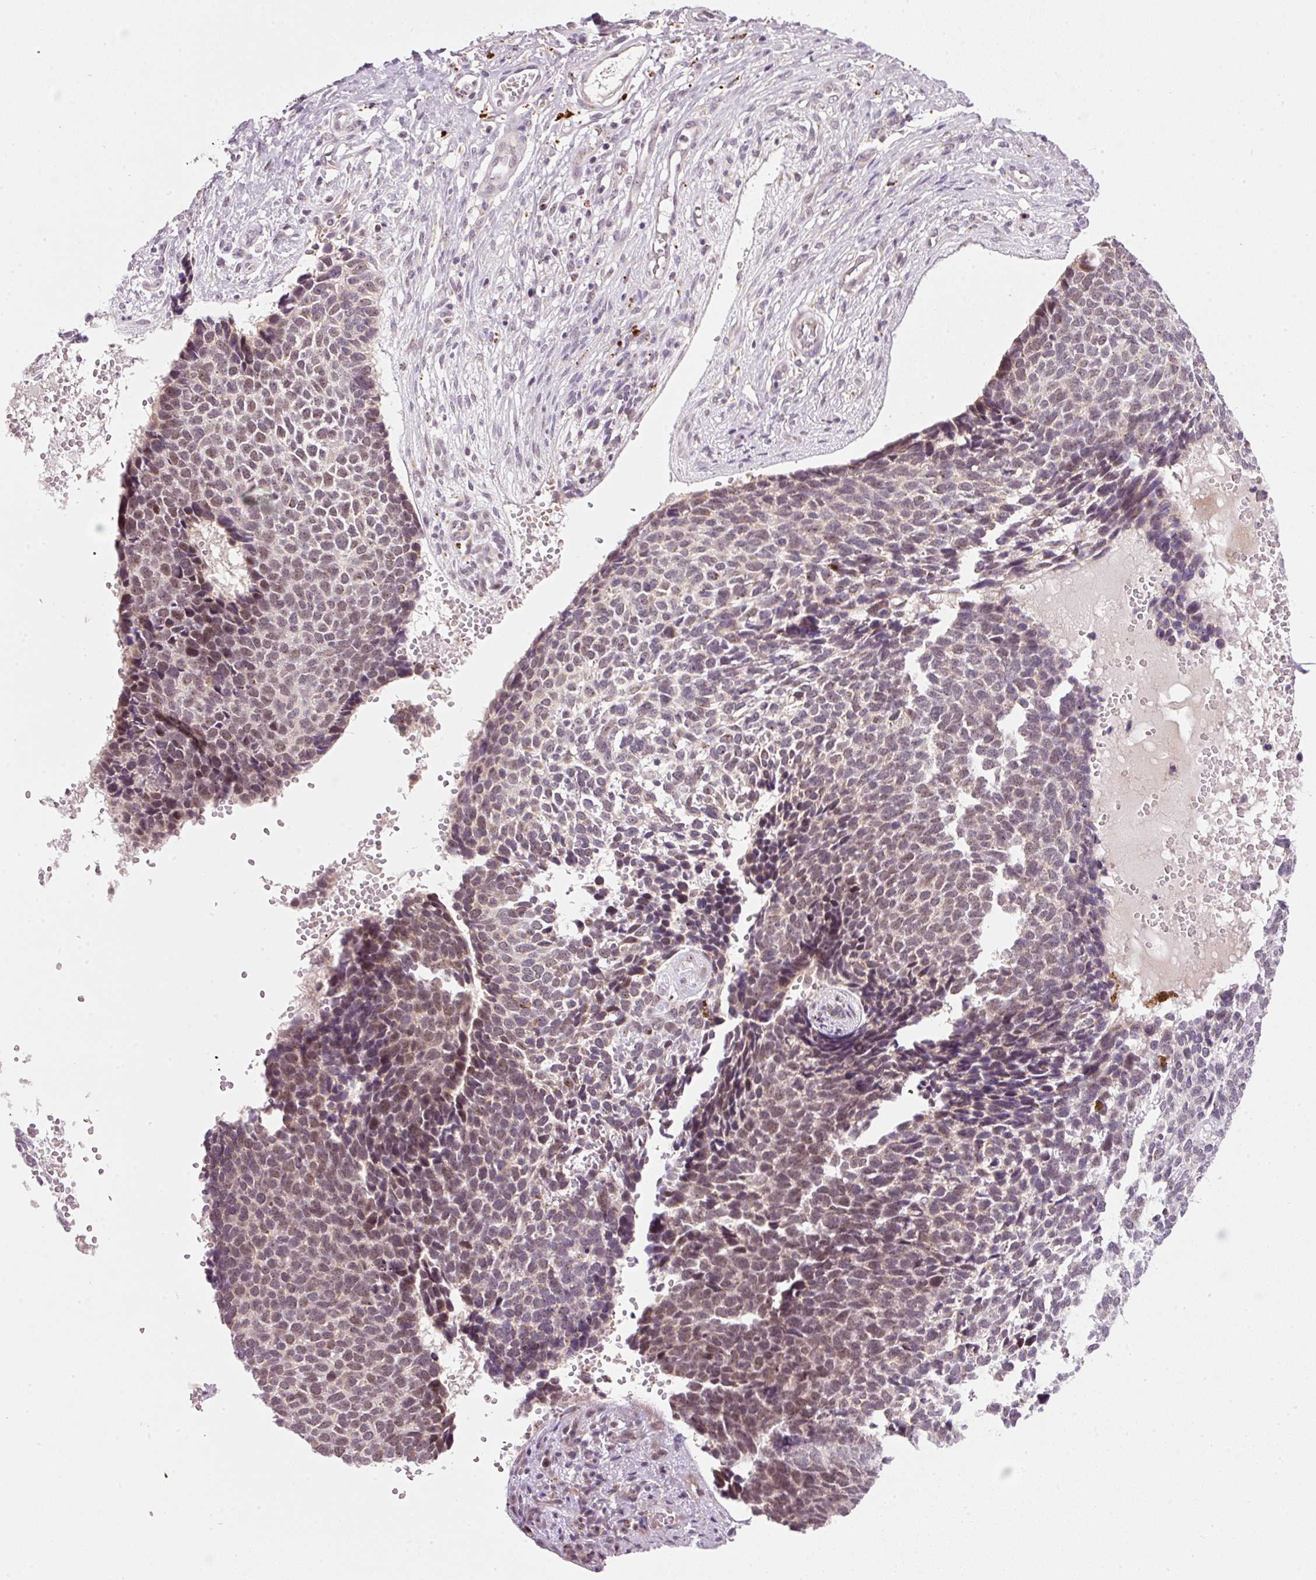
{"staining": {"intensity": "weak", "quantity": "25%-75%", "location": "cytoplasmic/membranous"}, "tissue": "skin cancer", "cell_type": "Tumor cells", "image_type": "cancer", "snomed": [{"axis": "morphology", "description": "Basal cell carcinoma"}, {"axis": "topography", "description": "Skin"}], "caption": "A high-resolution photomicrograph shows IHC staining of skin cancer, which displays weak cytoplasmic/membranous expression in approximately 25%-75% of tumor cells. (Brightfield microscopy of DAB IHC at high magnification).", "gene": "ZNF639", "patient": {"sex": "female", "age": 84}}